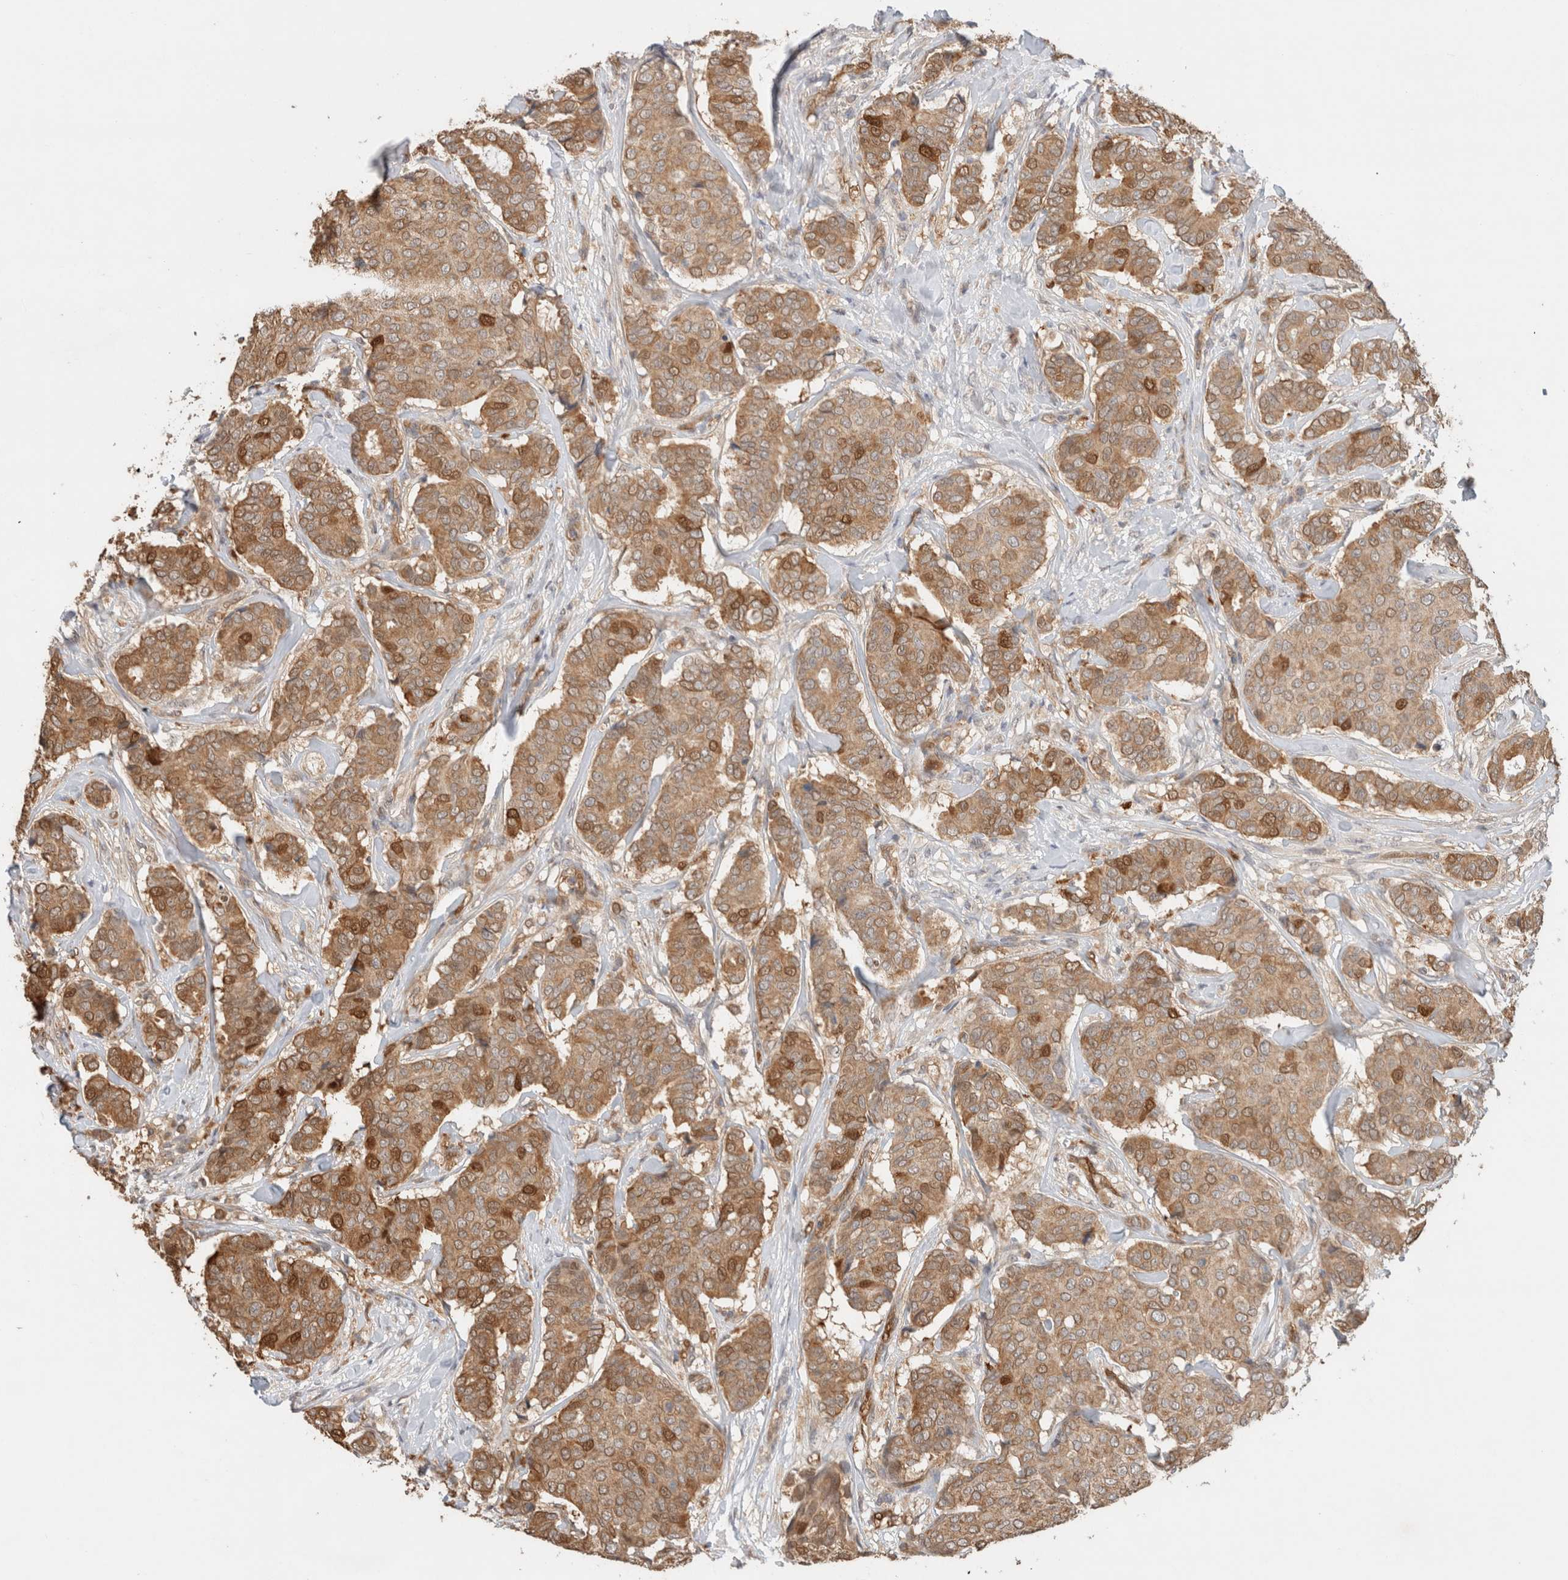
{"staining": {"intensity": "moderate", "quantity": ">75%", "location": "cytoplasmic/membranous,nuclear"}, "tissue": "breast cancer", "cell_type": "Tumor cells", "image_type": "cancer", "snomed": [{"axis": "morphology", "description": "Duct carcinoma"}, {"axis": "topography", "description": "Breast"}], "caption": "There is medium levels of moderate cytoplasmic/membranous and nuclear expression in tumor cells of breast cancer, as demonstrated by immunohistochemical staining (brown color).", "gene": "CA13", "patient": {"sex": "female", "age": 75}}